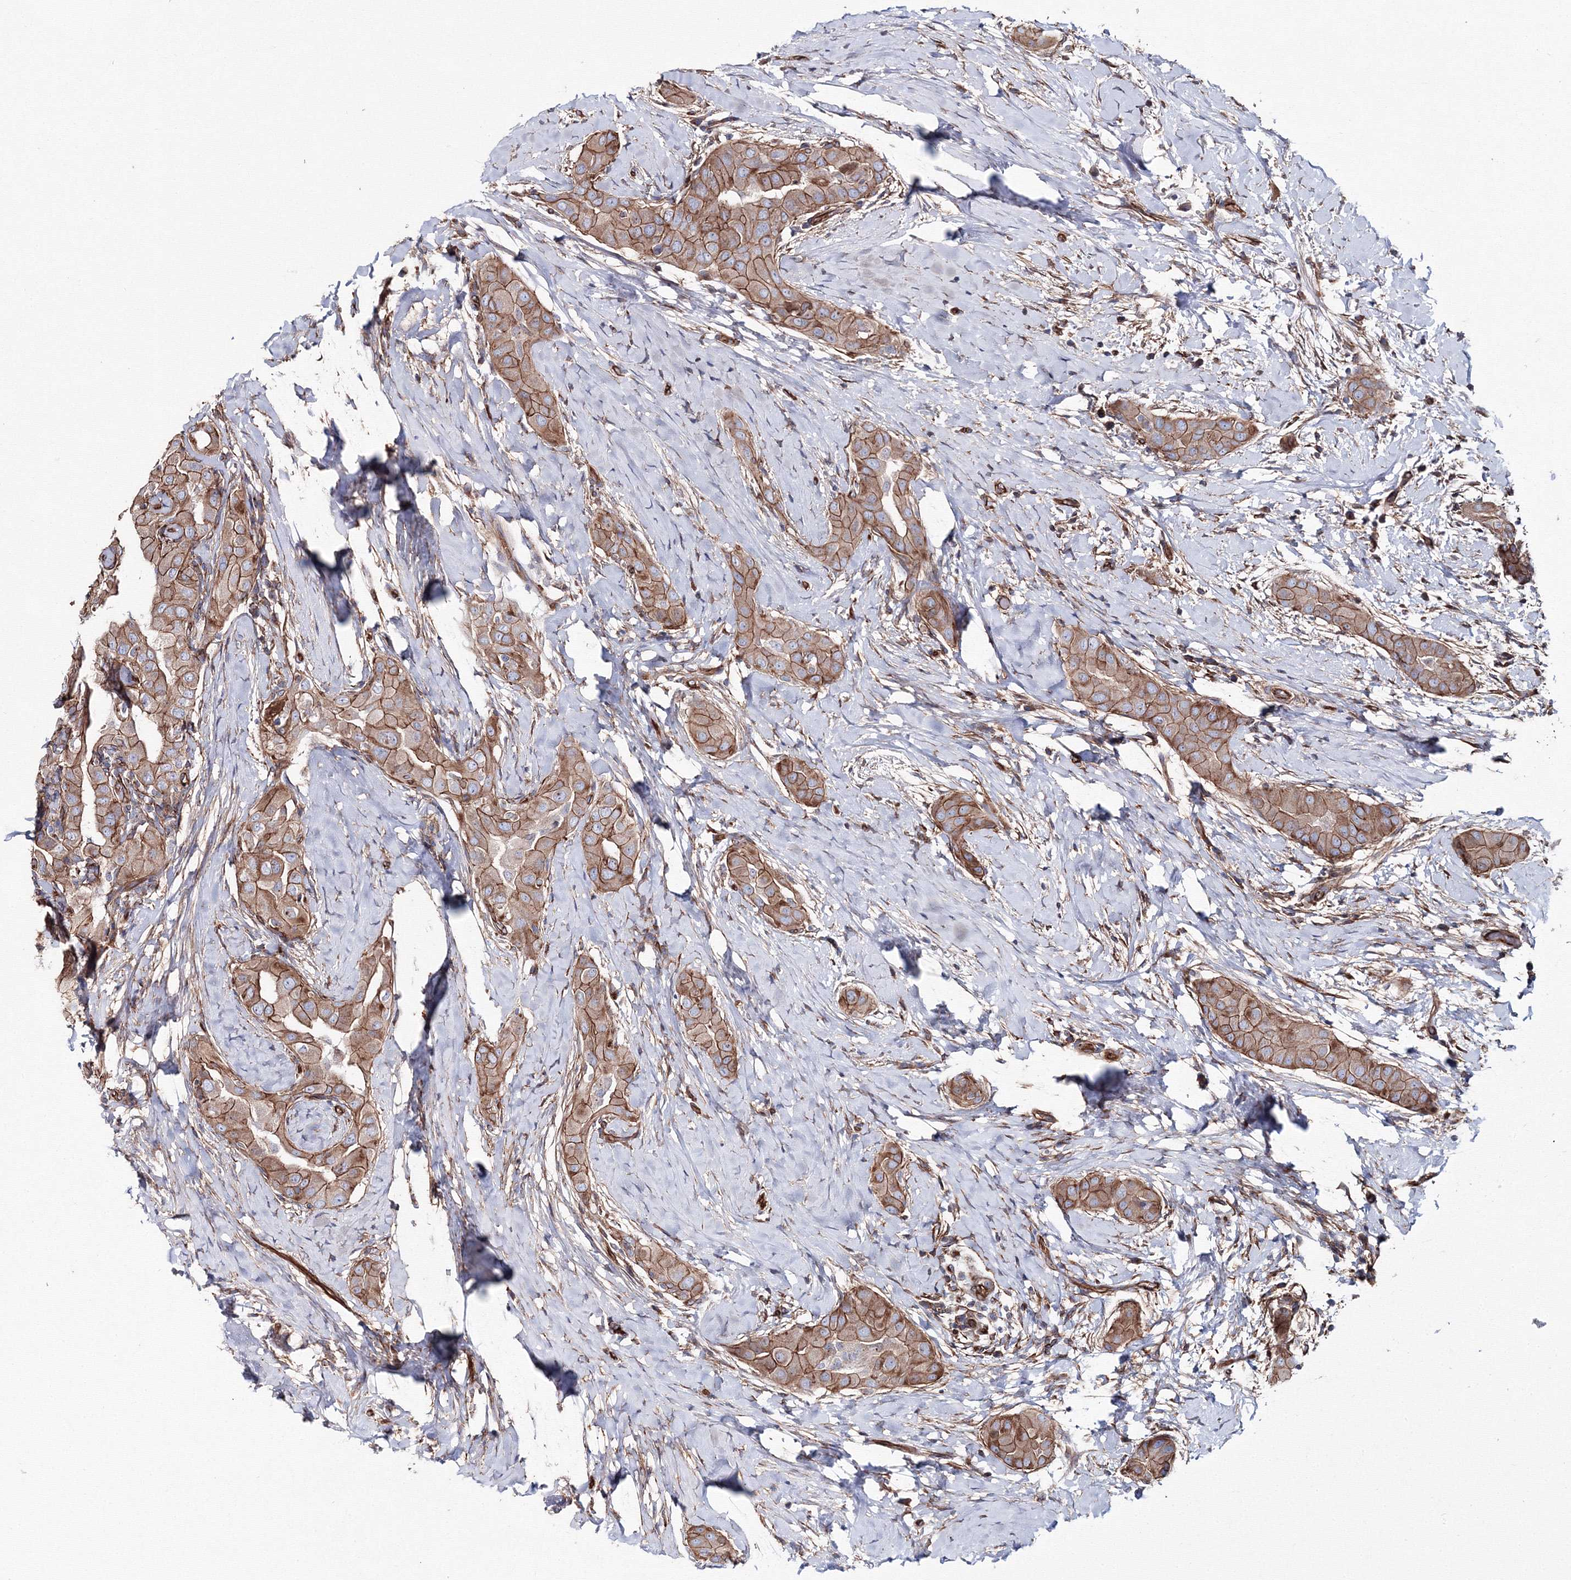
{"staining": {"intensity": "moderate", "quantity": ">75%", "location": "cytoplasmic/membranous"}, "tissue": "thyroid cancer", "cell_type": "Tumor cells", "image_type": "cancer", "snomed": [{"axis": "morphology", "description": "Papillary adenocarcinoma, NOS"}, {"axis": "topography", "description": "Thyroid gland"}], "caption": "This histopathology image reveals immunohistochemistry (IHC) staining of human thyroid cancer, with medium moderate cytoplasmic/membranous expression in approximately >75% of tumor cells.", "gene": "ANKRD37", "patient": {"sex": "male", "age": 33}}